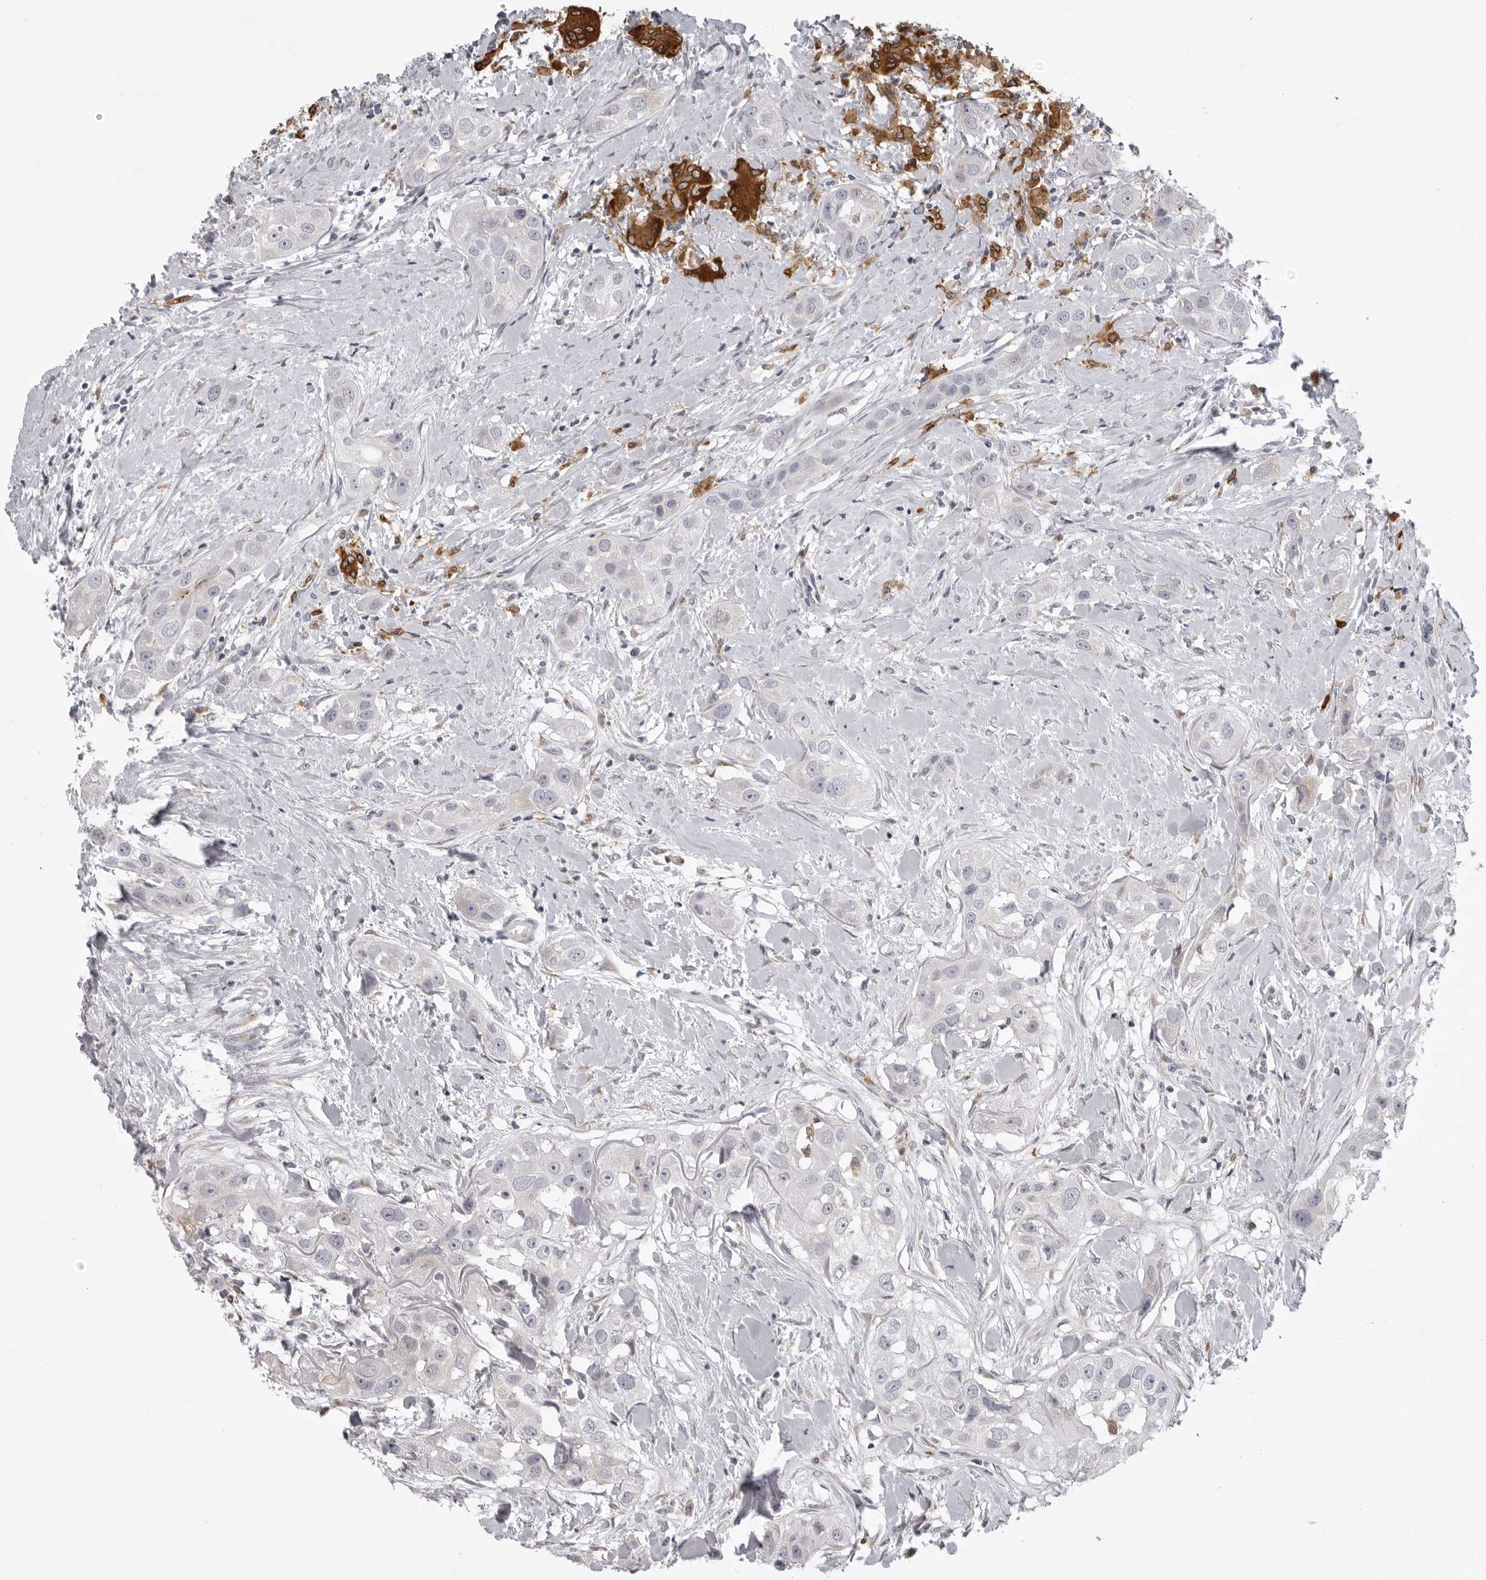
{"staining": {"intensity": "negative", "quantity": "none", "location": "none"}, "tissue": "head and neck cancer", "cell_type": "Tumor cells", "image_type": "cancer", "snomed": [{"axis": "morphology", "description": "Normal tissue, NOS"}, {"axis": "morphology", "description": "Squamous cell carcinoma, NOS"}, {"axis": "topography", "description": "Skeletal muscle"}, {"axis": "topography", "description": "Head-Neck"}], "caption": "High power microscopy micrograph of an immunohistochemistry (IHC) micrograph of head and neck cancer (squamous cell carcinoma), revealing no significant expression in tumor cells.", "gene": "NCEH1", "patient": {"sex": "male", "age": 51}}